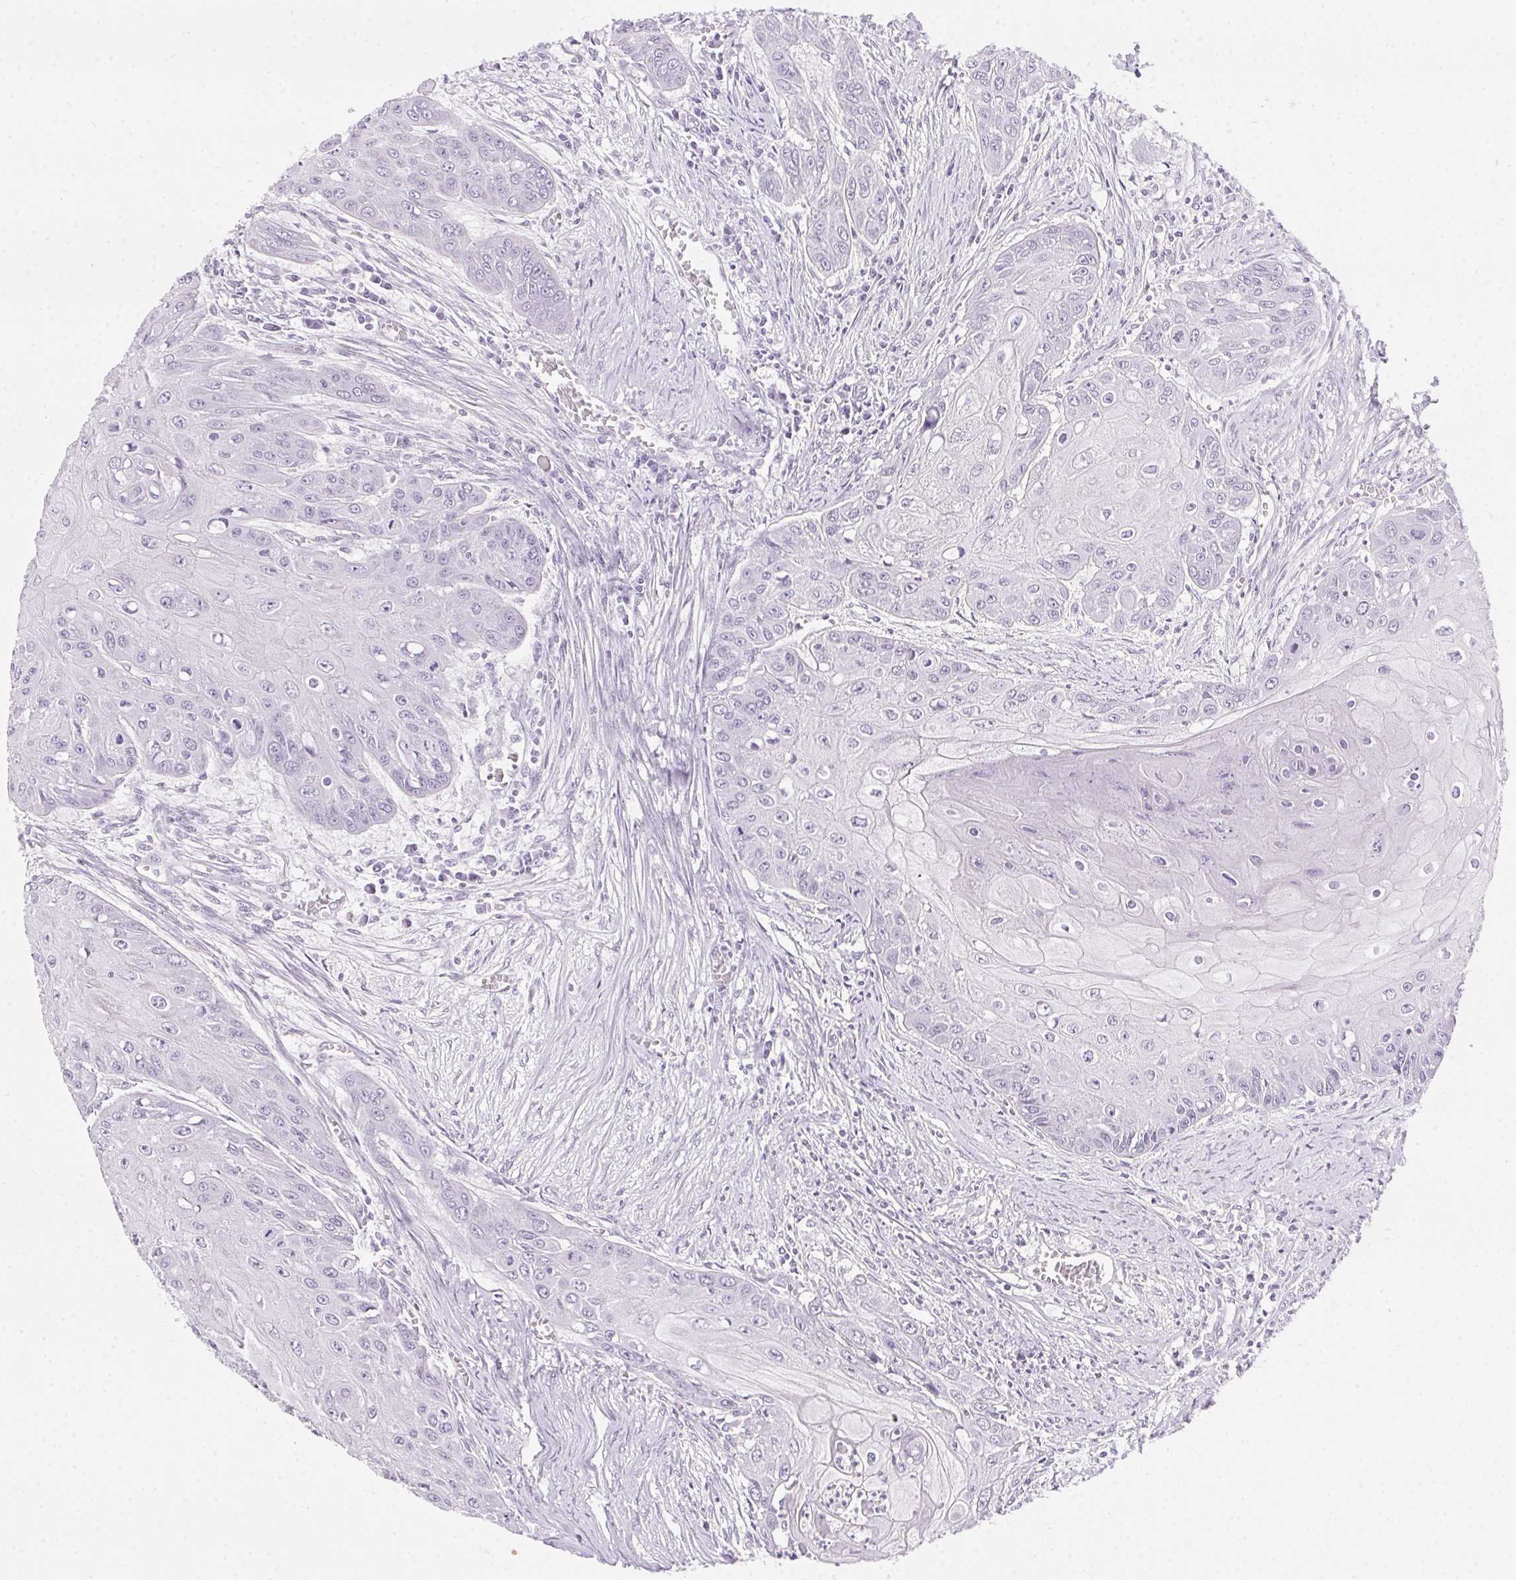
{"staining": {"intensity": "negative", "quantity": "none", "location": "none"}, "tissue": "head and neck cancer", "cell_type": "Tumor cells", "image_type": "cancer", "snomed": [{"axis": "morphology", "description": "Squamous cell carcinoma, NOS"}, {"axis": "topography", "description": "Oral tissue"}, {"axis": "topography", "description": "Head-Neck"}], "caption": "IHC histopathology image of squamous cell carcinoma (head and neck) stained for a protein (brown), which reveals no positivity in tumor cells.", "gene": "SSTR4", "patient": {"sex": "male", "age": 71}}